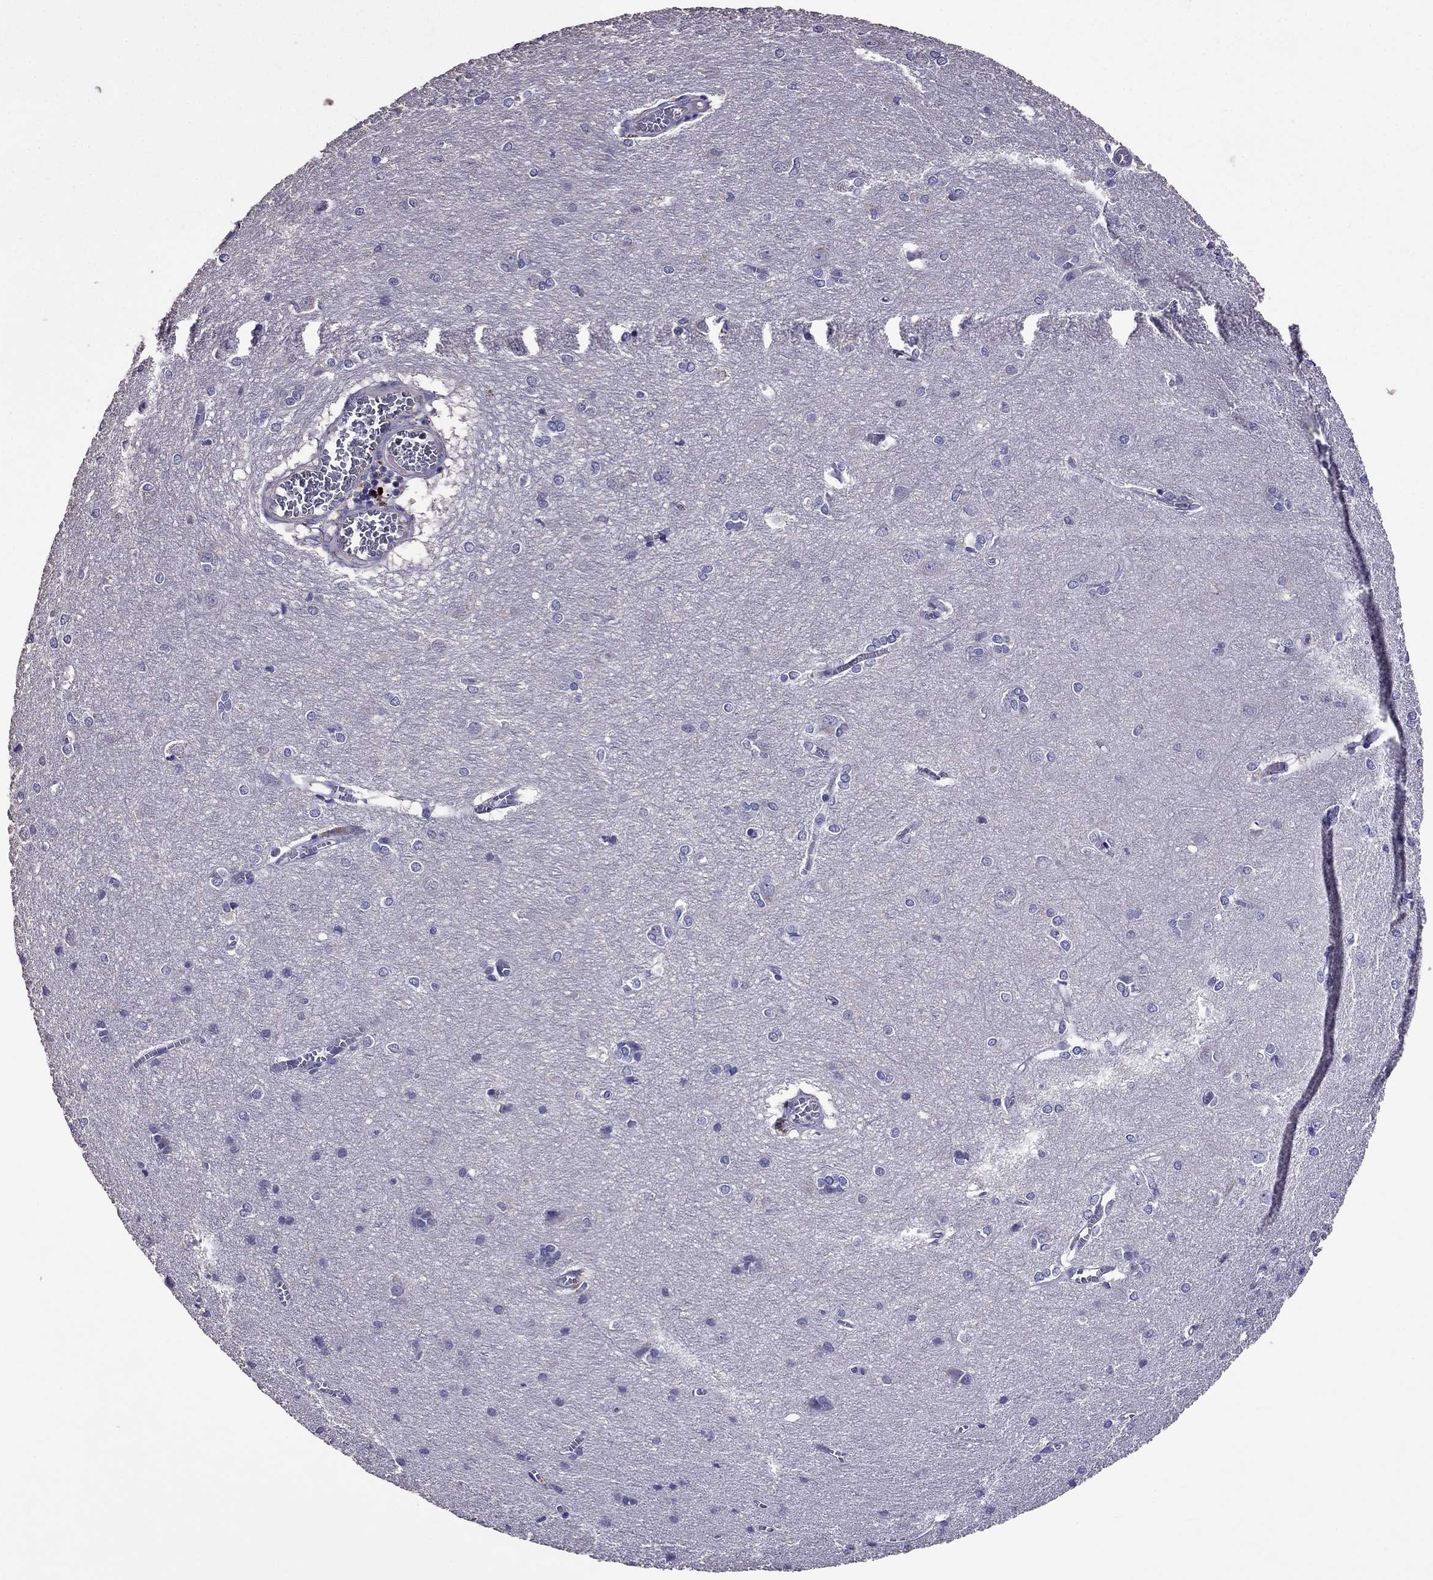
{"staining": {"intensity": "negative", "quantity": "none", "location": "none"}, "tissue": "cerebral cortex", "cell_type": "Endothelial cells", "image_type": "normal", "snomed": [{"axis": "morphology", "description": "Normal tissue, NOS"}, {"axis": "topography", "description": "Cerebral cortex"}], "caption": "The image displays no significant positivity in endothelial cells of cerebral cortex.", "gene": "NKX3", "patient": {"sex": "male", "age": 37}}